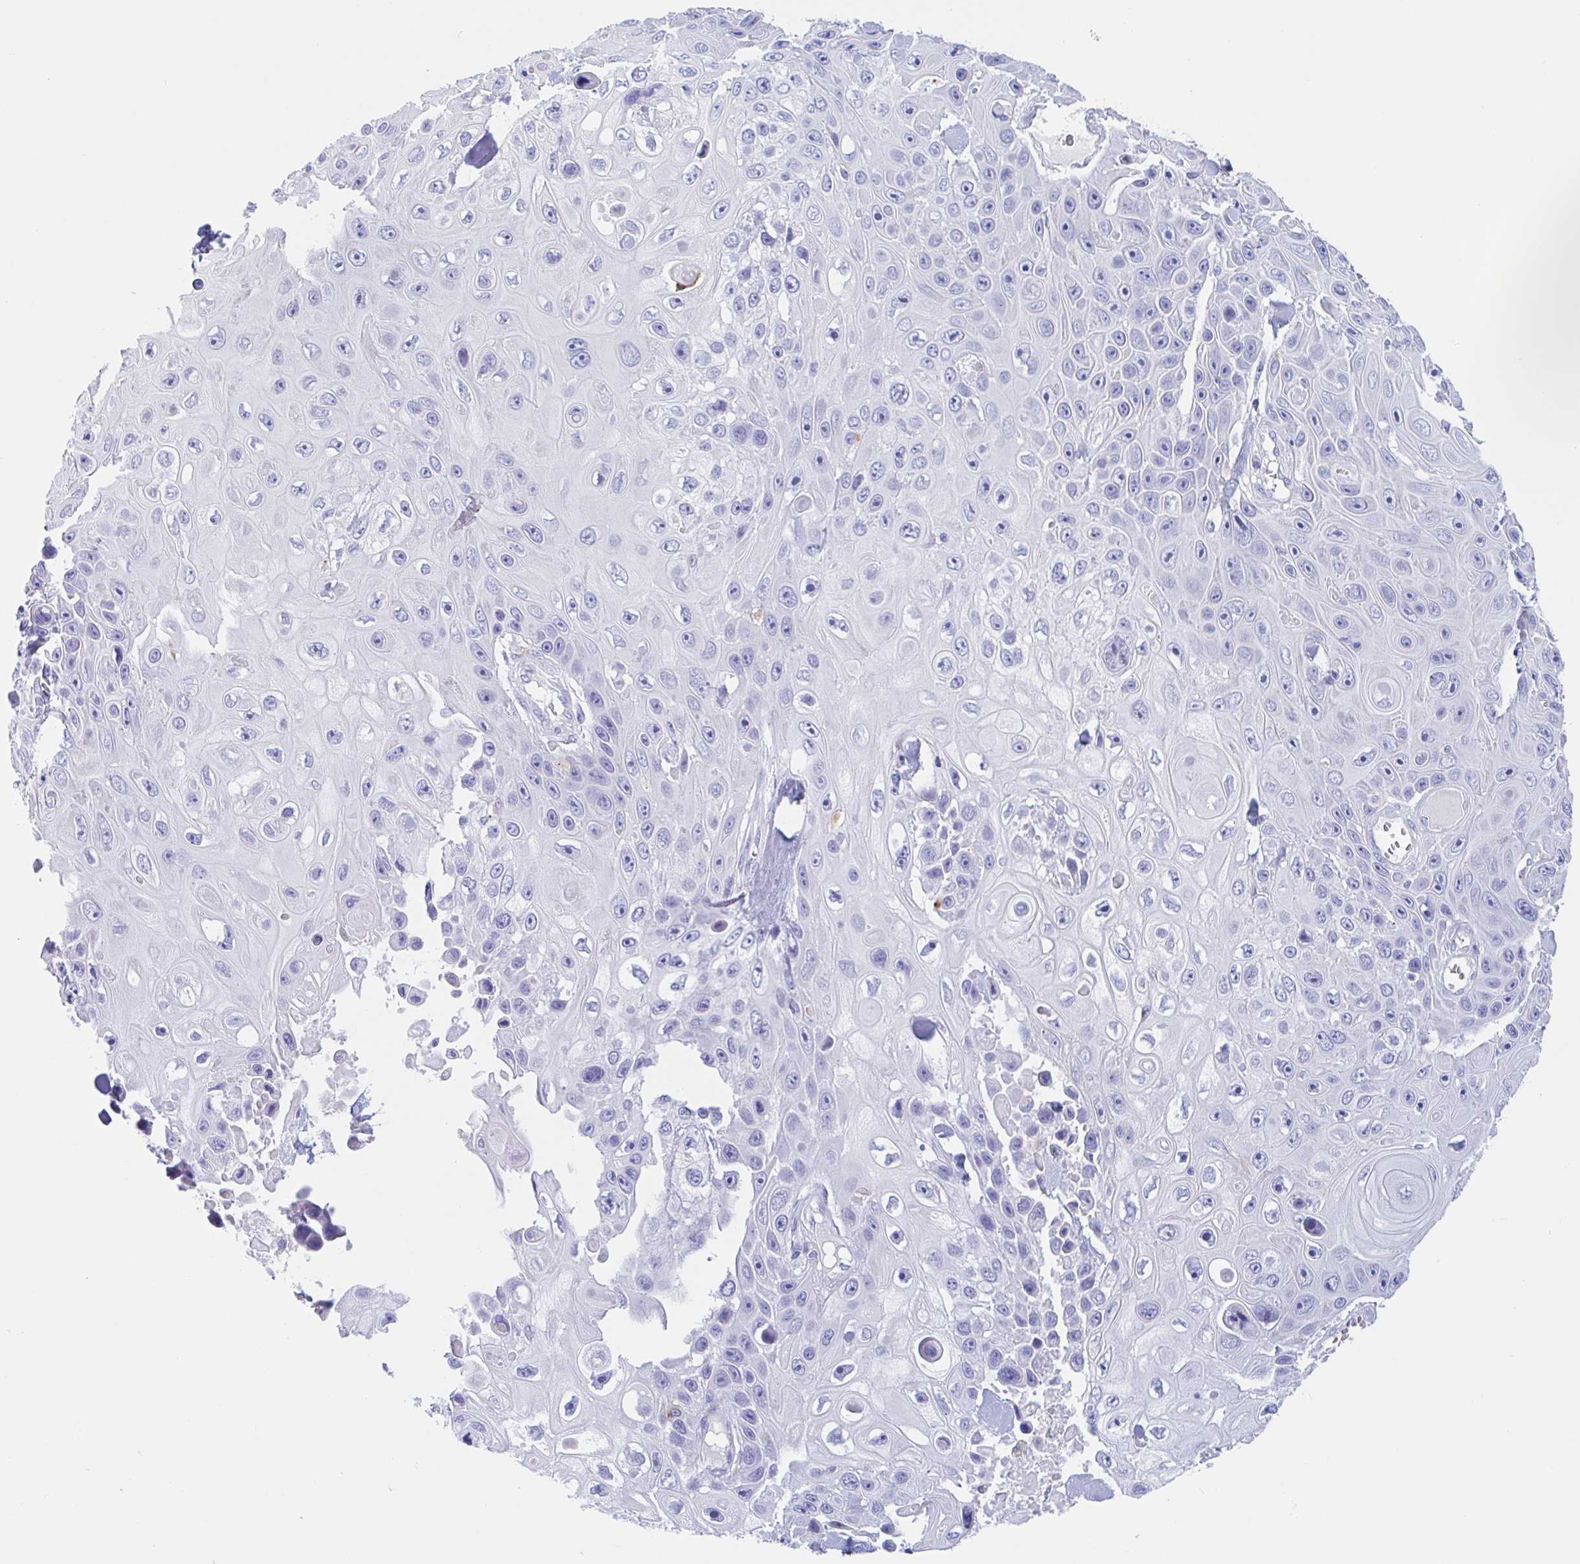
{"staining": {"intensity": "negative", "quantity": "none", "location": "none"}, "tissue": "skin cancer", "cell_type": "Tumor cells", "image_type": "cancer", "snomed": [{"axis": "morphology", "description": "Squamous cell carcinoma, NOS"}, {"axis": "topography", "description": "Skin"}], "caption": "IHC image of neoplastic tissue: human skin cancer (squamous cell carcinoma) stained with DAB exhibits no significant protein expression in tumor cells. Brightfield microscopy of immunohistochemistry (IHC) stained with DAB (brown) and hematoxylin (blue), captured at high magnification.", "gene": "ANKRD9", "patient": {"sex": "male", "age": 82}}